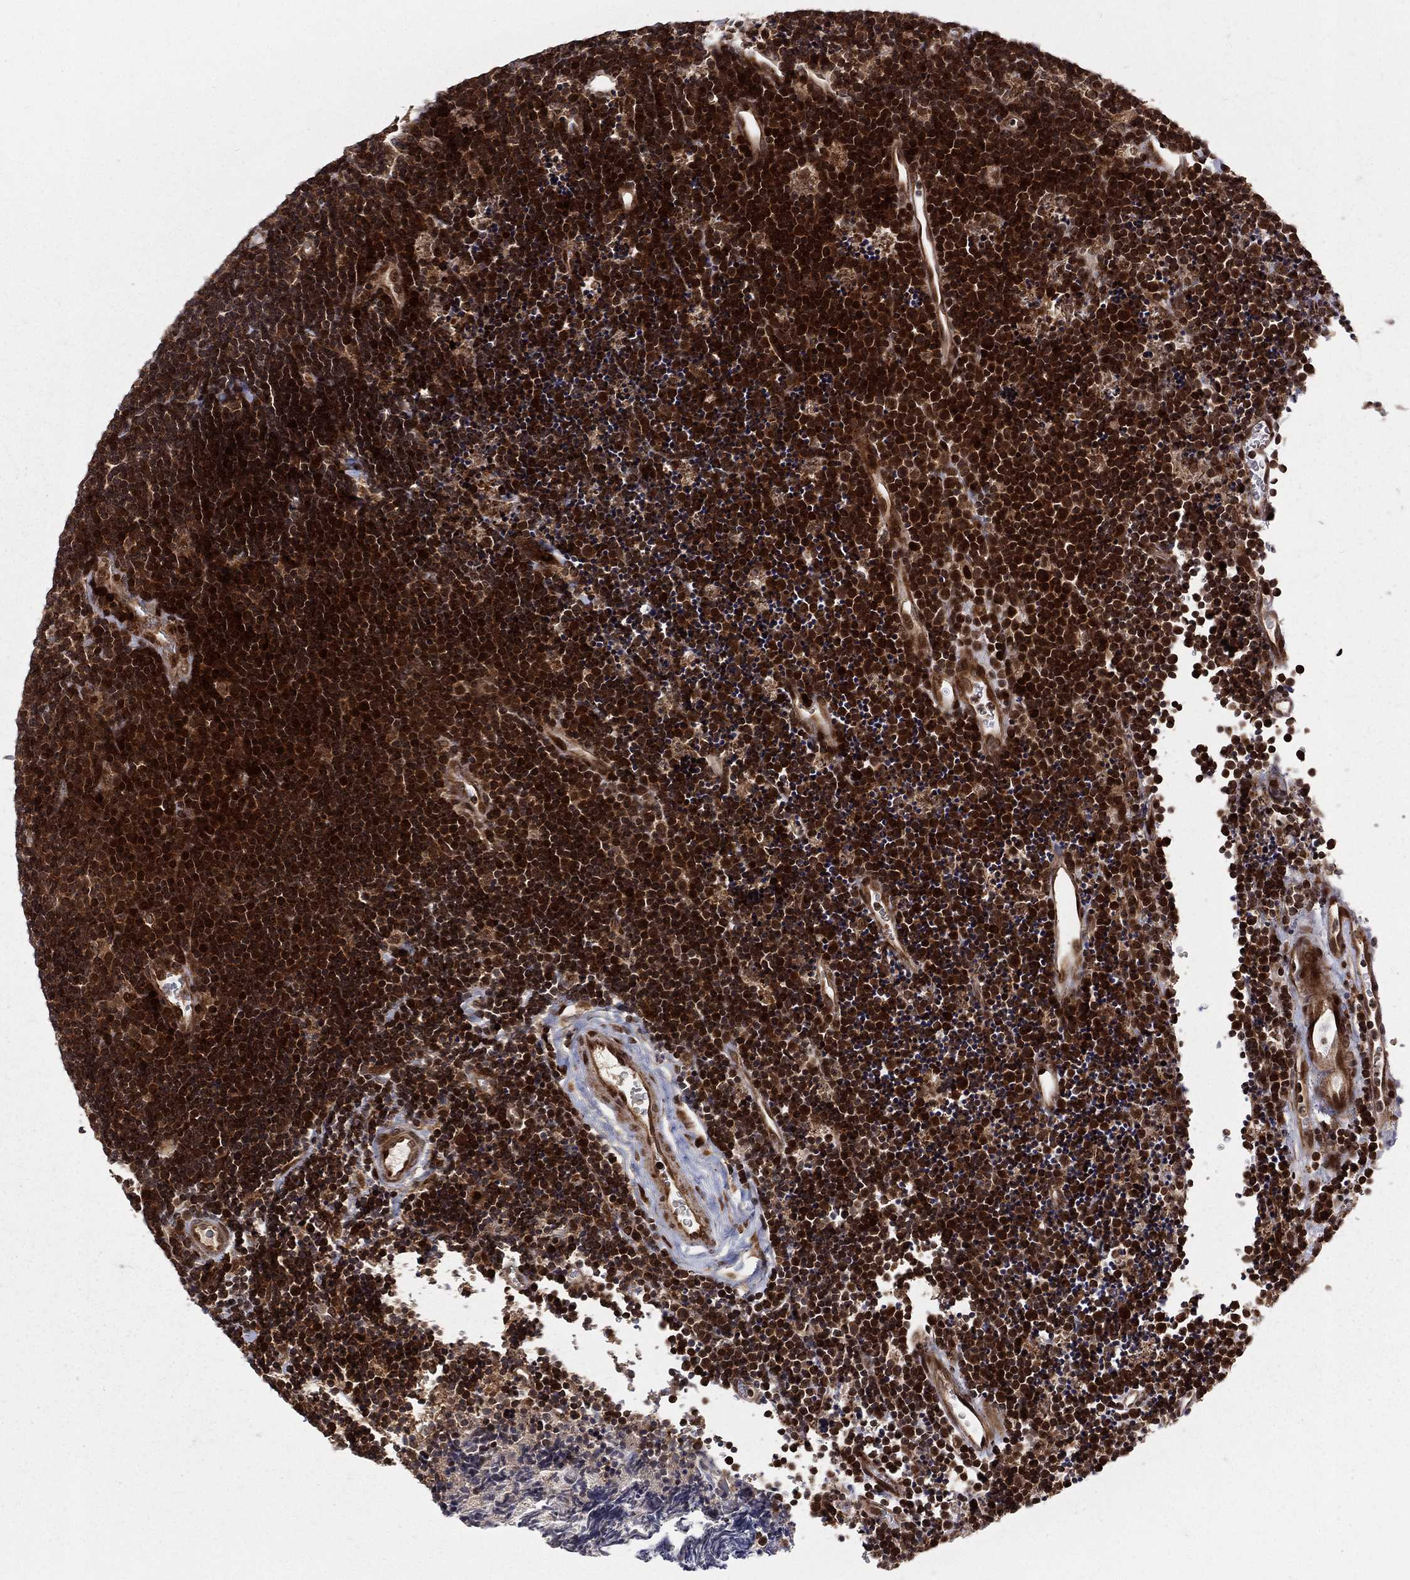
{"staining": {"intensity": "strong", "quantity": ">75%", "location": "cytoplasmic/membranous,nuclear"}, "tissue": "lymphoma", "cell_type": "Tumor cells", "image_type": "cancer", "snomed": [{"axis": "morphology", "description": "Malignant lymphoma, non-Hodgkin's type, Low grade"}, {"axis": "topography", "description": "Brain"}], "caption": "IHC (DAB) staining of lymphoma demonstrates strong cytoplasmic/membranous and nuclear protein staining in approximately >75% of tumor cells.", "gene": "MDM2", "patient": {"sex": "female", "age": 66}}